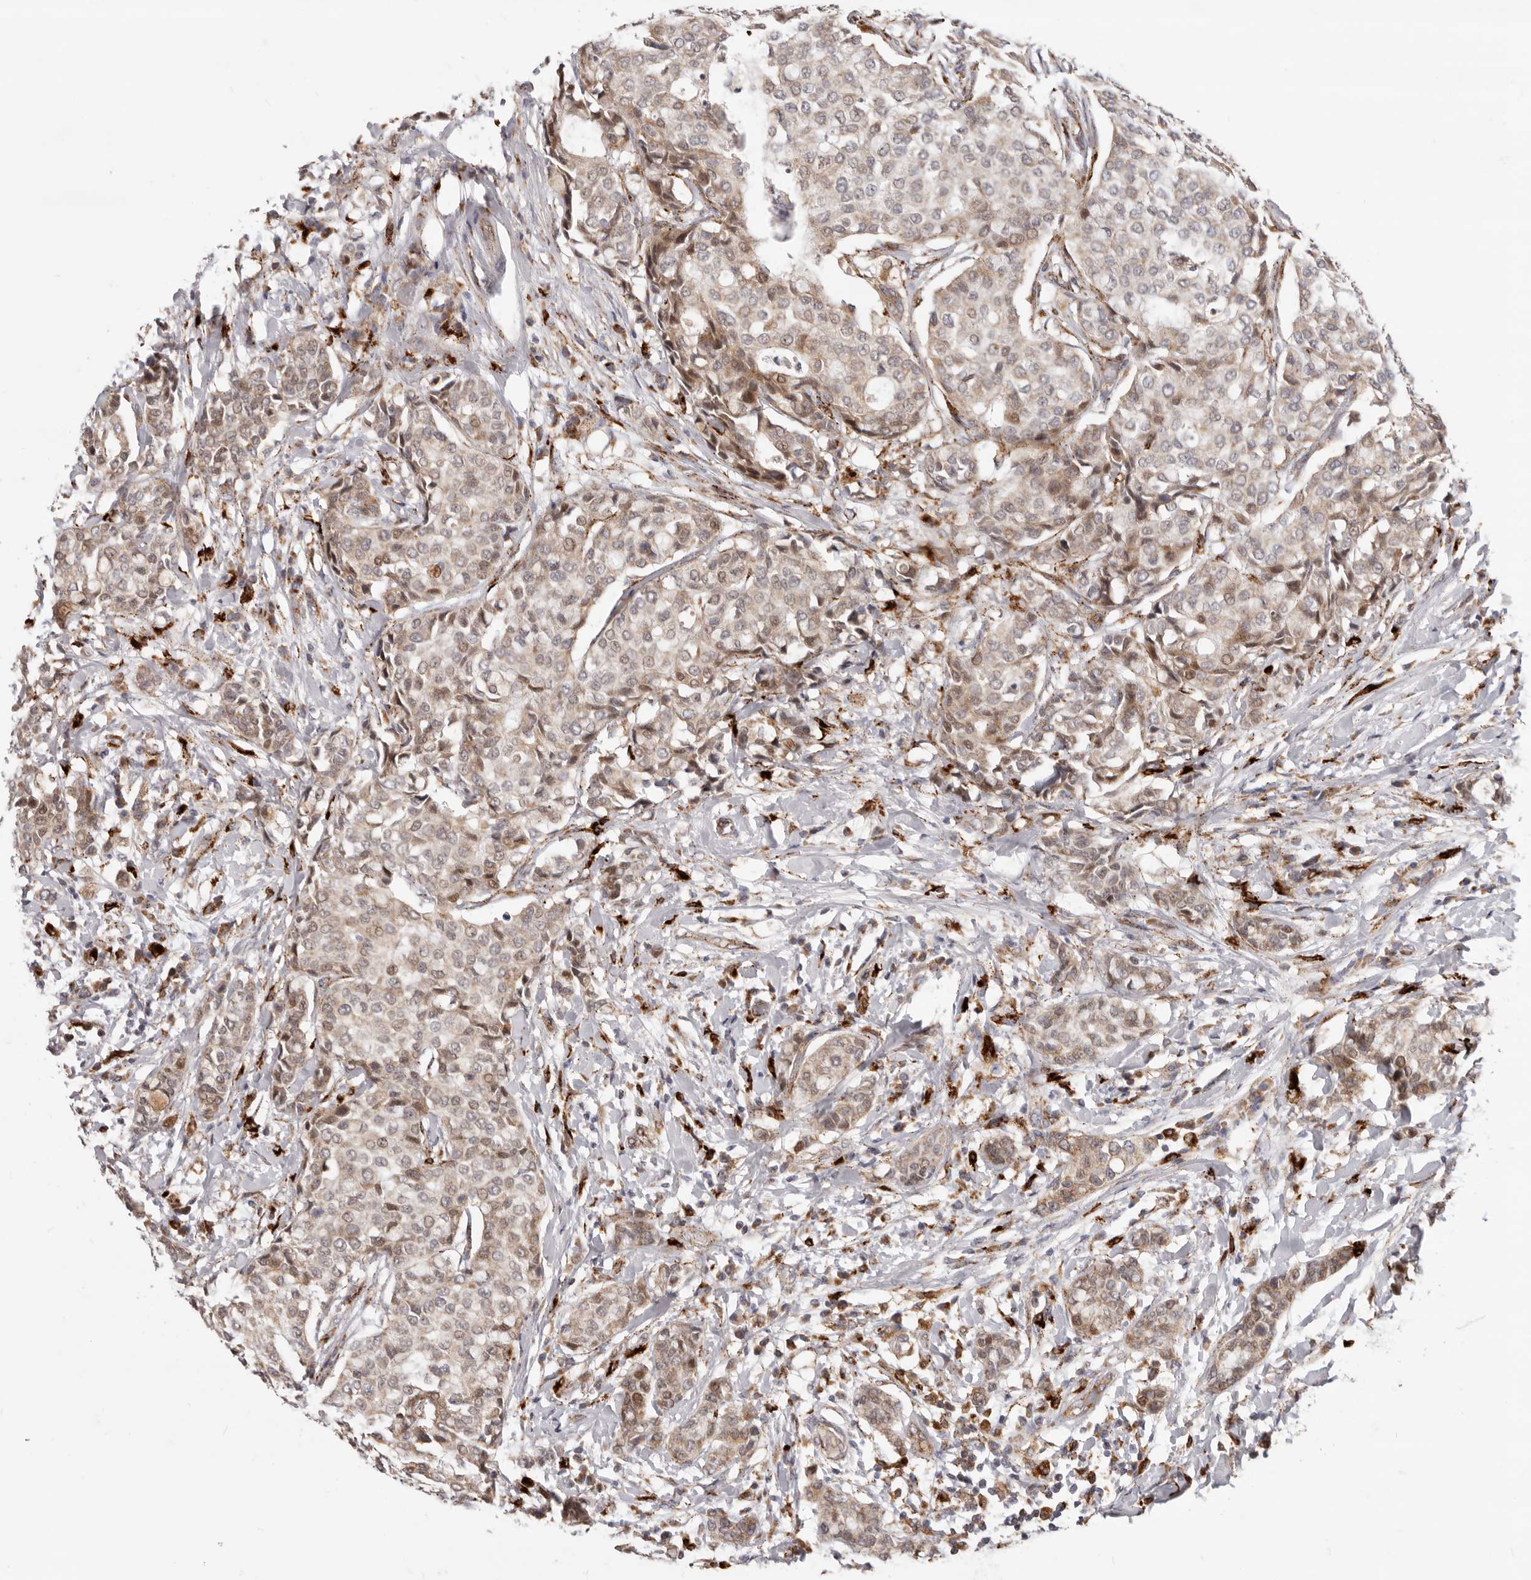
{"staining": {"intensity": "weak", "quantity": ">75%", "location": "cytoplasmic/membranous"}, "tissue": "breast cancer", "cell_type": "Tumor cells", "image_type": "cancer", "snomed": [{"axis": "morphology", "description": "Duct carcinoma"}, {"axis": "topography", "description": "Breast"}], "caption": "Protein staining reveals weak cytoplasmic/membranous expression in approximately >75% of tumor cells in breast cancer (invasive ductal carcinoma).", "gene": "TOR3A", "patient": {"sex": "female", "age": 27}}